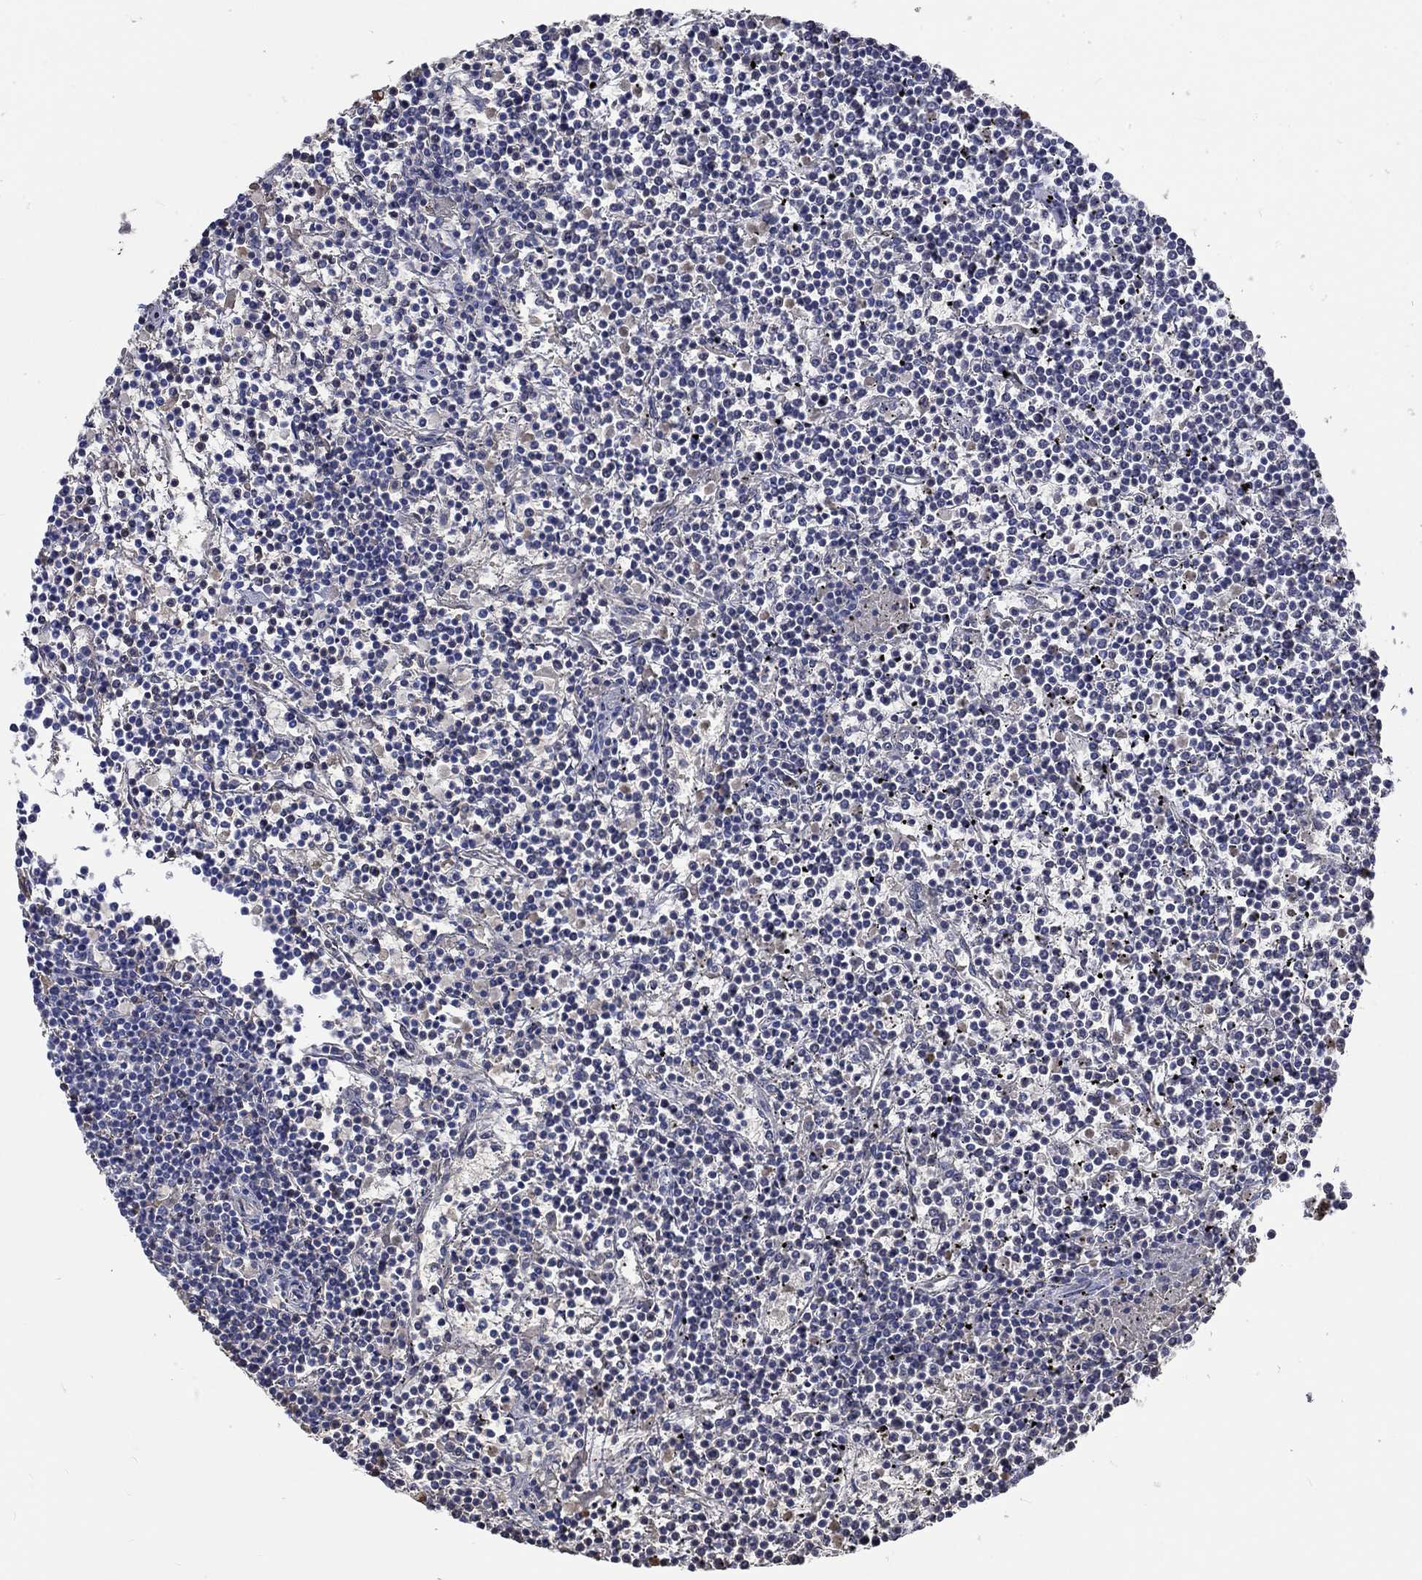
{"staining": {"intensity": "negative", "quantity": "none", "location": "none"}, "tissue": "lymphoma", "cell_type": "Tumor cells", "image_type": "cancer", "snomed": [{"axis": "morphology", "description": "Malignant lymphoma, non-Hodgkin's type, Low grade"}, {"axis": "topography", "description": "Spleen"}], "caption": "Tumor cells are negative for protein expression in human lymphoma.", "gene": "KCNA1", "patient": {"sex": "female", "age": 19}}